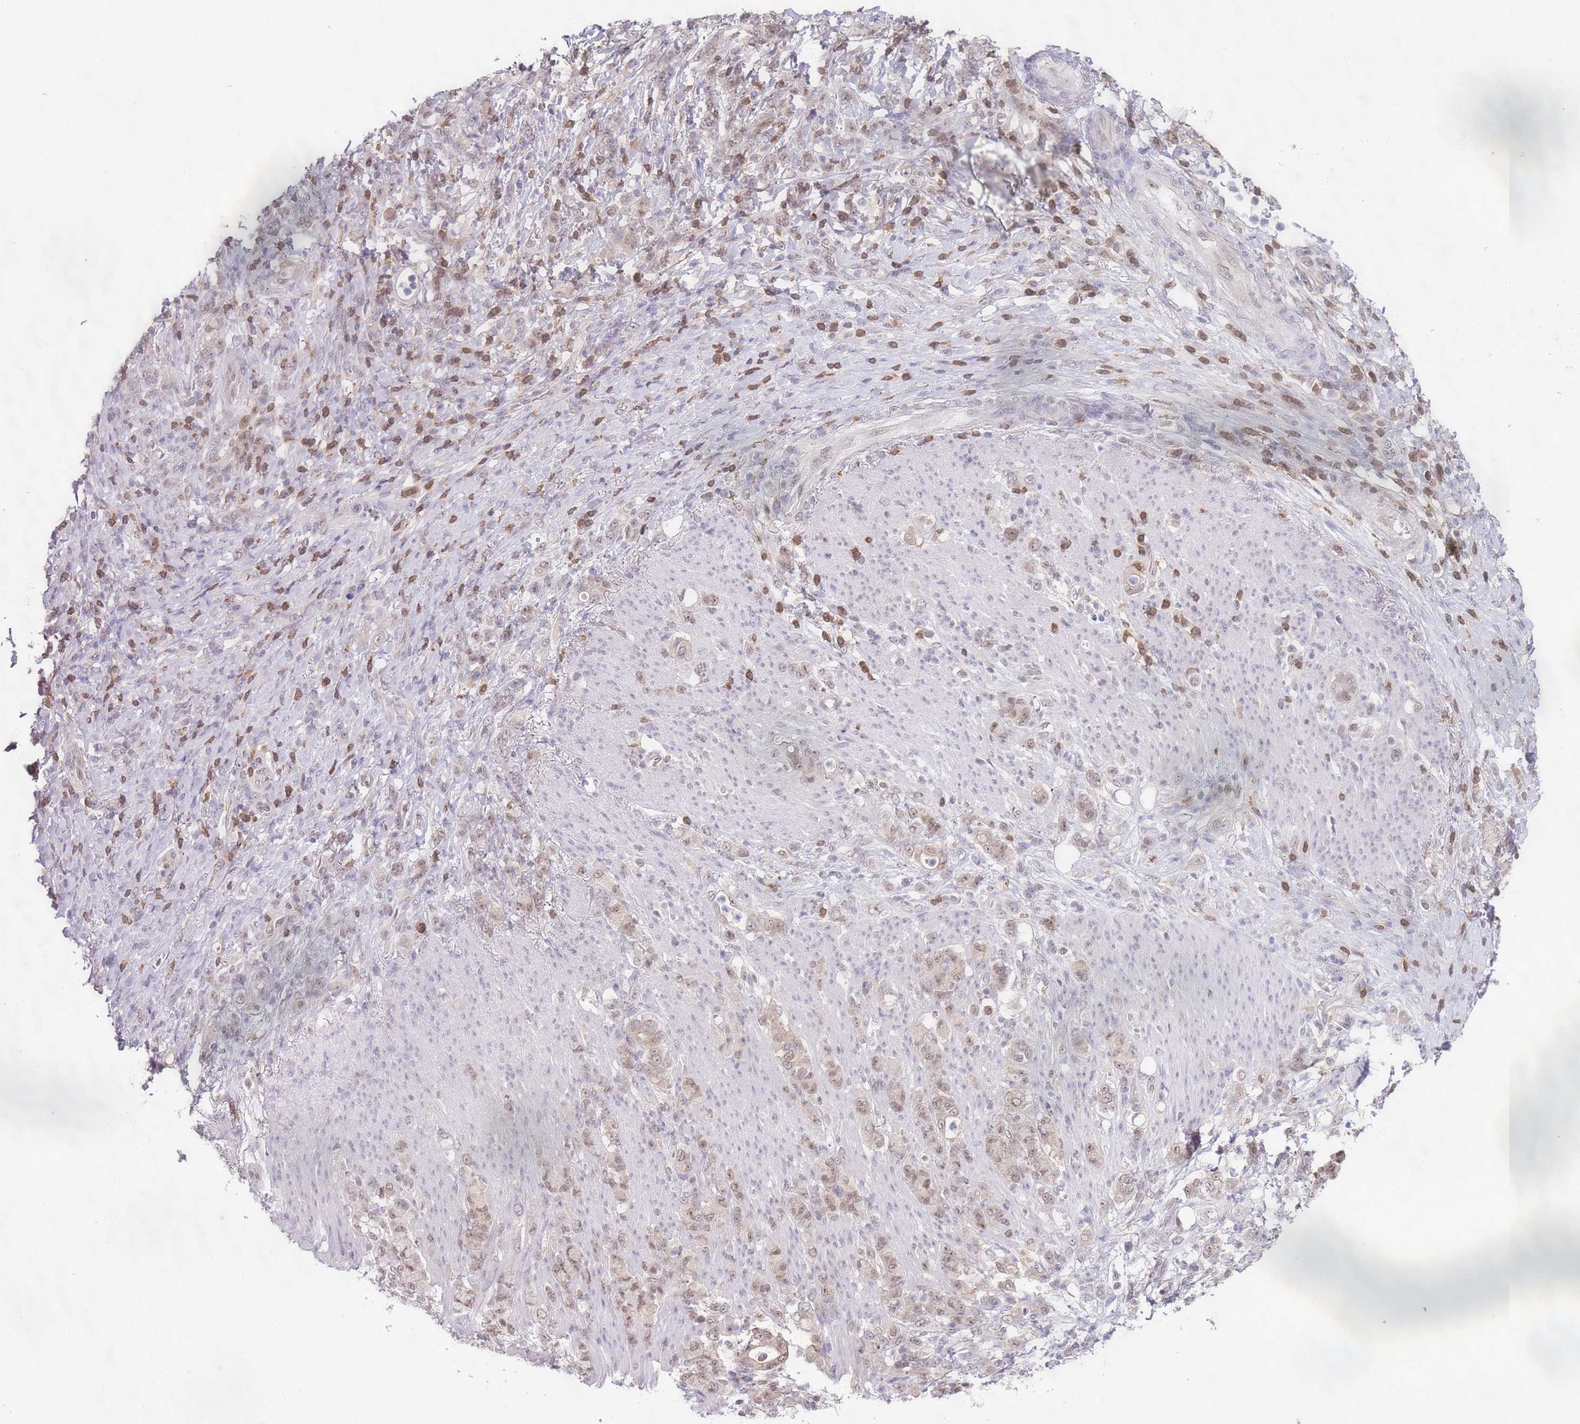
{"staining": {"intensity": "weak", "quantity": "25%-75%", "location": "nuclear"}, "tissue": "stomach cancer", "cell_type": "Tumor cells", "image_type": "cancer", "snomed": [{"axis": "morphology", "description": "Normal tissue, NOS"}, {"axis": "morphology", "description": "Adenocarcinoma, NOS"}, {"axis": "topography", "description": "Stomach"}], "caption": "A brown stain shows weak nuclear positivity of a protein in human stomach cancer tumor cells.", "gene": "SMARCAL1", "patient": {"sex": "female", "age": 79}}